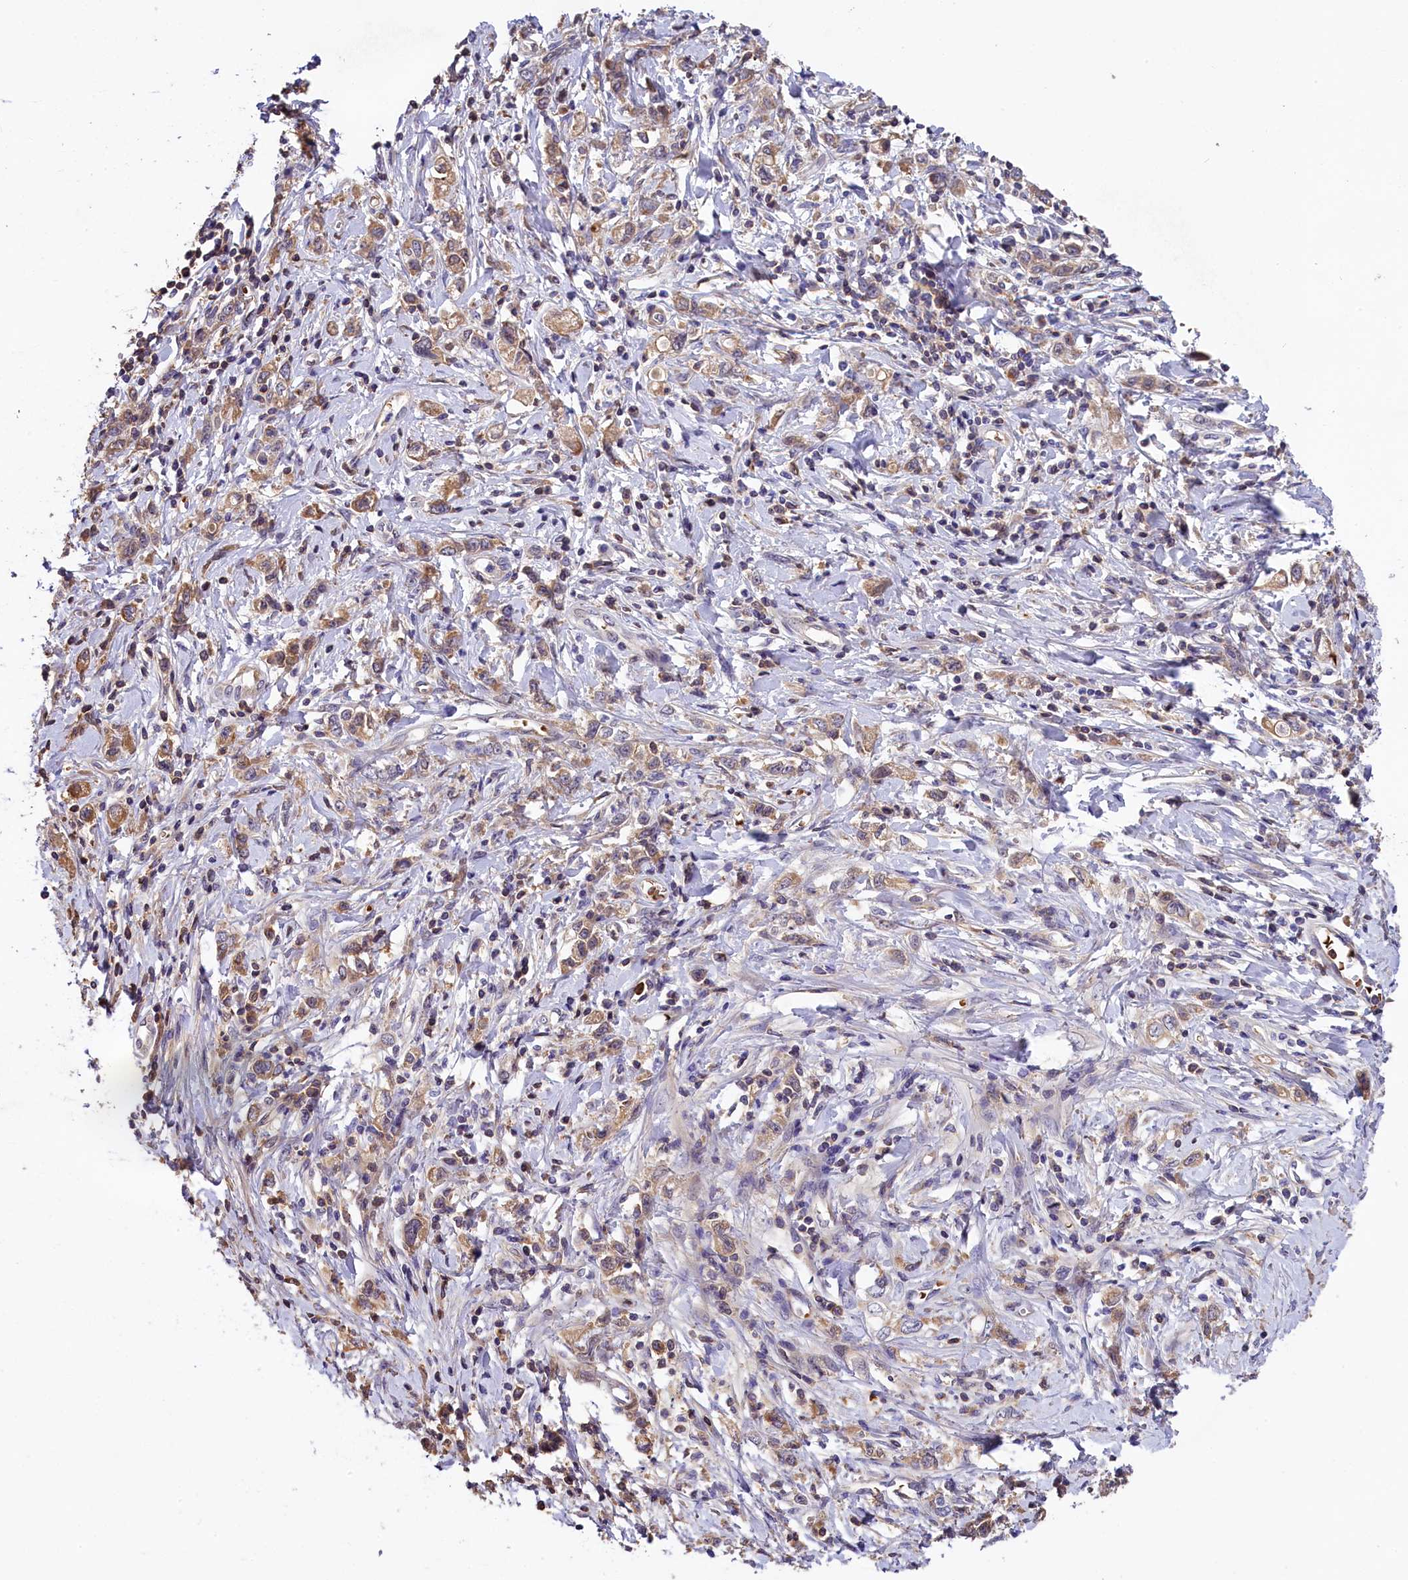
{"staining": {"intensity": "weak", "quantity": ">75%", "location": "cytoplasmic/membranous"}, "tissue": "stomach cancer", "cell_type": "Tumor cells", "image_type": "cancer", "snomed": [{"axis": "morphology", "description": "Adenocarcinoma, NOS"}, {"axis": "topography", "description": "Stomach"}], "caption": "Tumor cells reveal low levels of weak cytoplasmic/membranous positivity in about >75% of cells in human adenocarcinoma (stomach). Nuclei are stained in blue.", "gene": "PHAF1", "patient": {"sex": "female", "age": 76}}